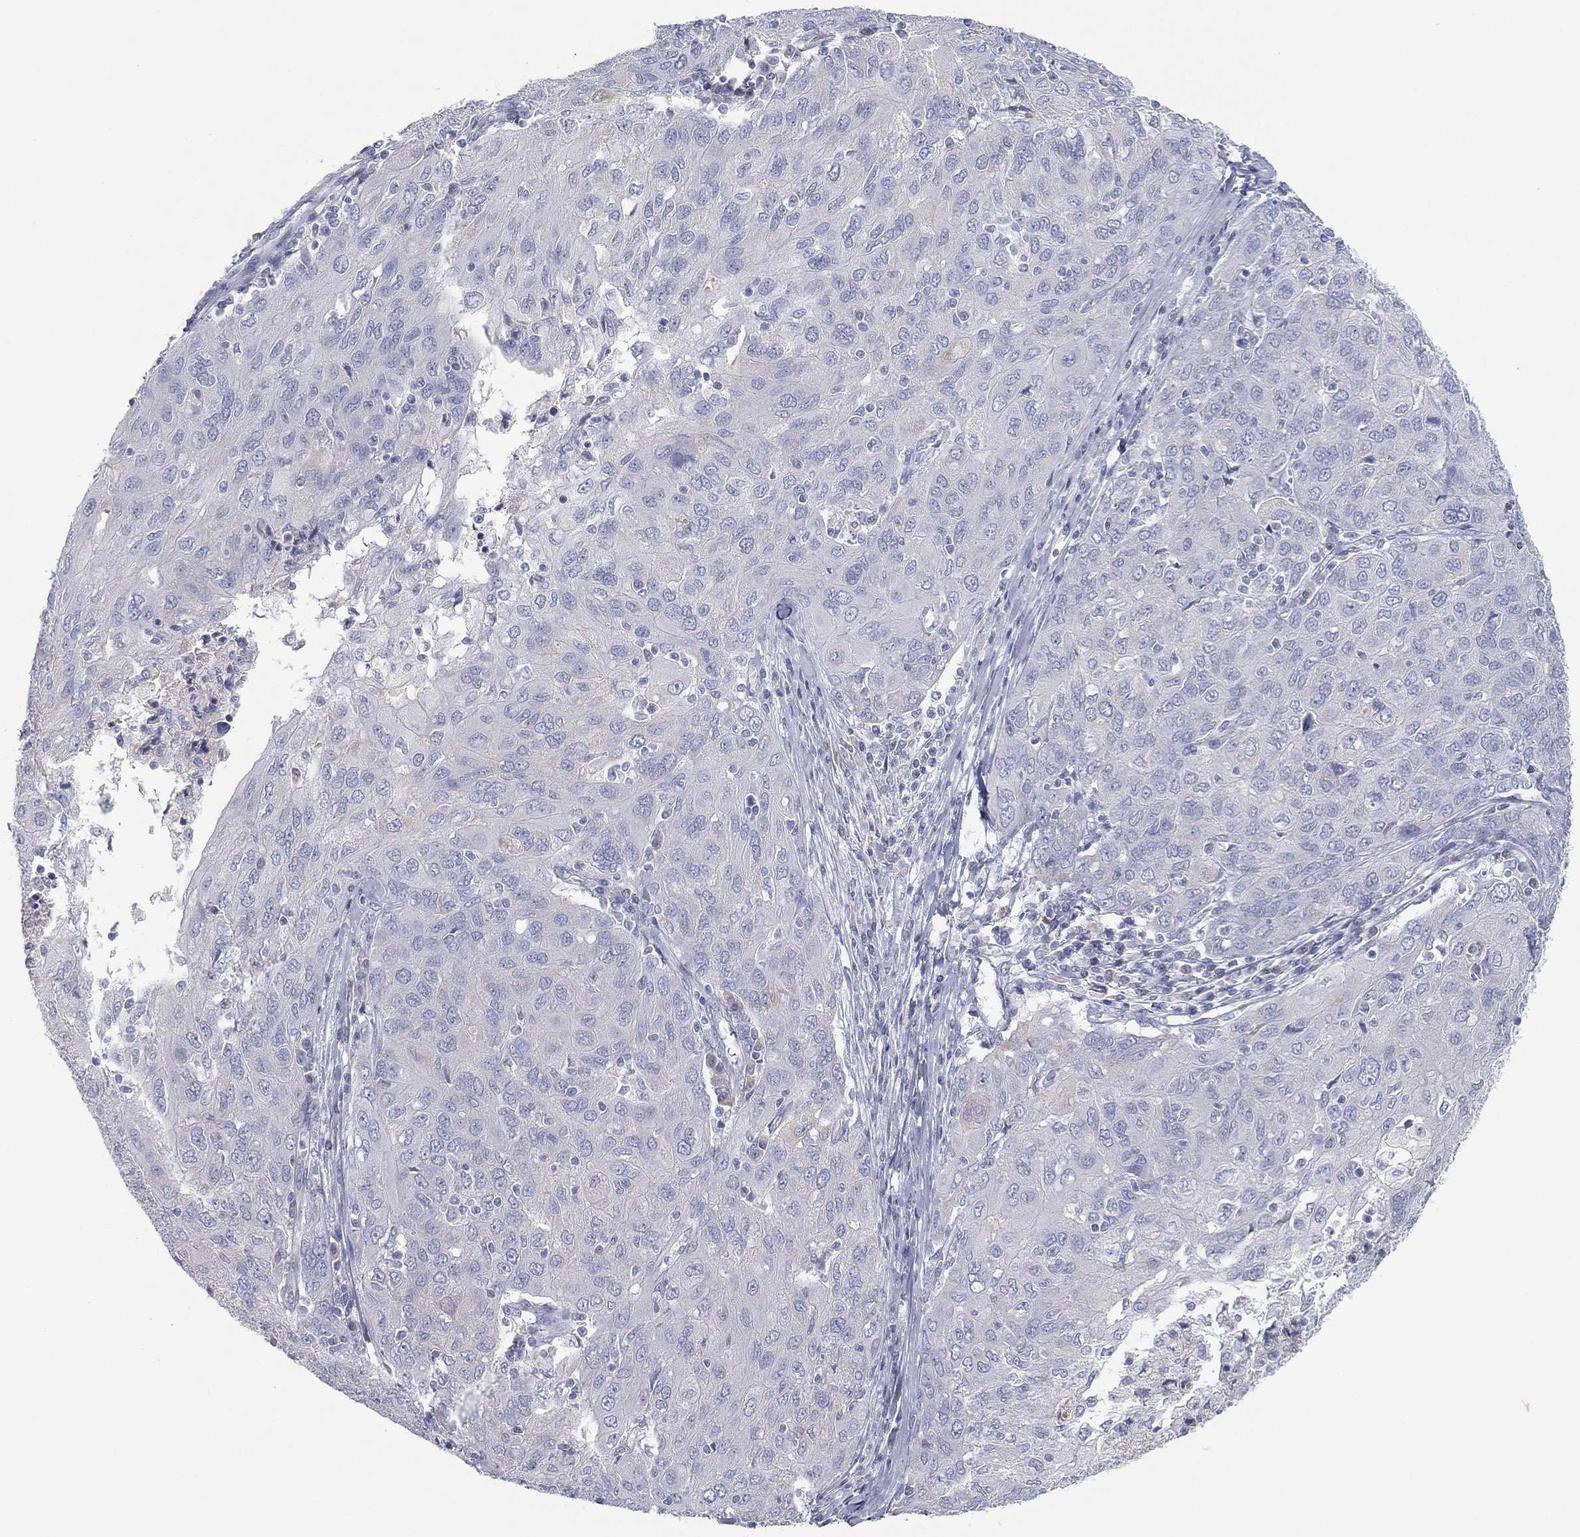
{"staining": {"intensity": "negative", "quantity": "none", "location": "none"}, "tissue": "ovarian cancer", "cell_type": "Tumor cells", "image_type": "cancer", "snomed": [{"axis": "morphology", "description": "Carcinoma, endometroid"}, {"axis": "topography", "description": "Ovary"}], "caption": "Tumor cells are negative for protein expression in human ovarian cancer (endometroid carcinoma). (DAB (3,3'-diaminobenzidine) immunohistochemistry (IHC), high magnification).", "gene": "CPT1B", "patient": {"sex": "female", "age": 50}}